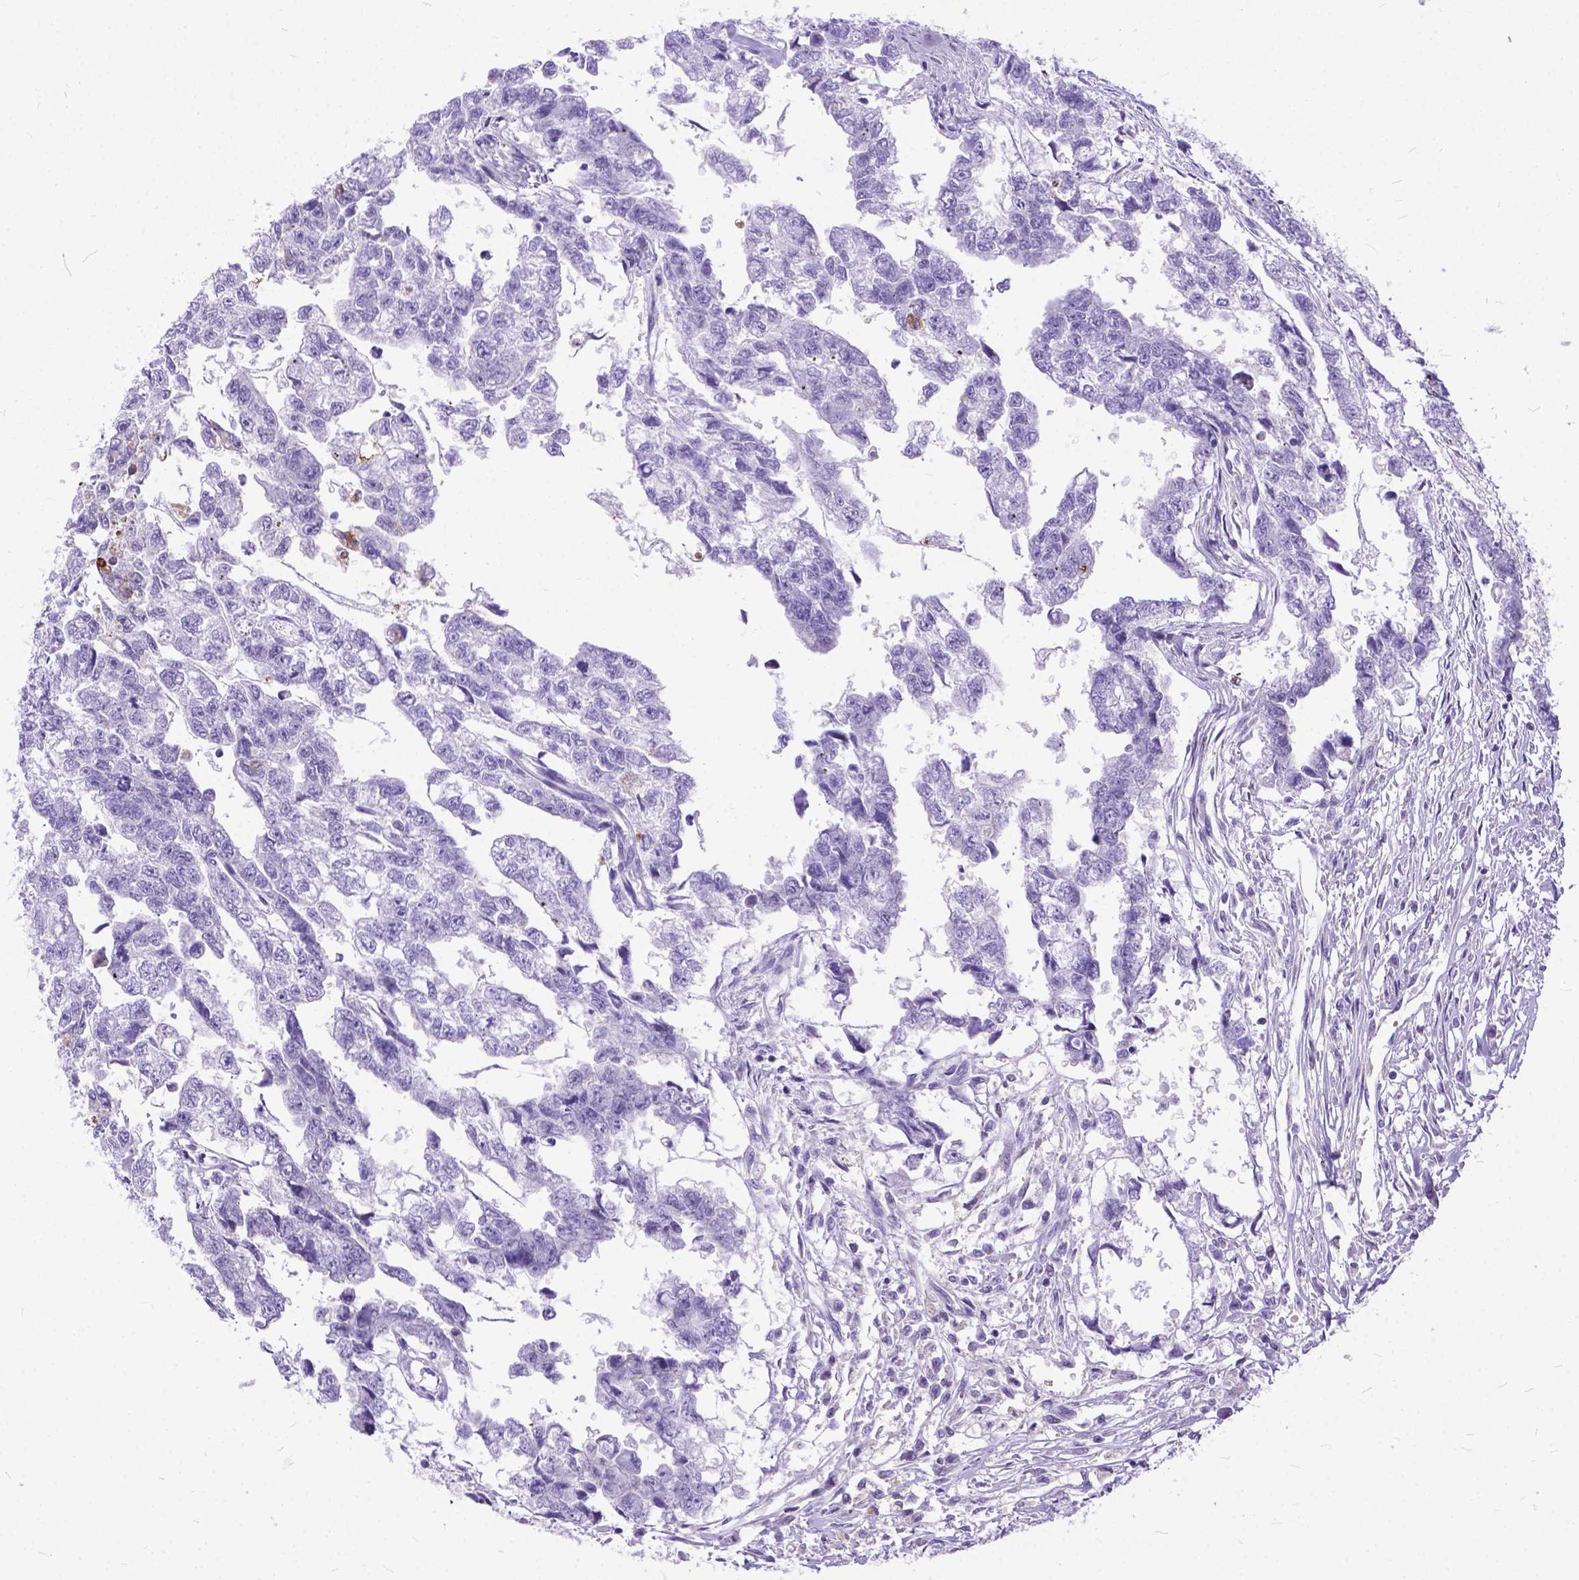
{"staining": {"intensity": "negative", "quantity": "none", "location": "none"}, "tissue": "testis cancer", "cell_type": "Tumor cells", "image_type": "cancer", "snomed": [{"axis": "morphology", "description": "Carcinoma, Embryonal, NOS"}, {"axis": "morphology", "description": "Teratoma, malignant, NOS"}, {"axis": "topography", "description": "Testis"}], "caption": "The image shows no significant expression in tumor cells of testis cancer (malignant teratoma).", "gene": "TMEM169", "patient": {"sex": "male", "age": 44}}